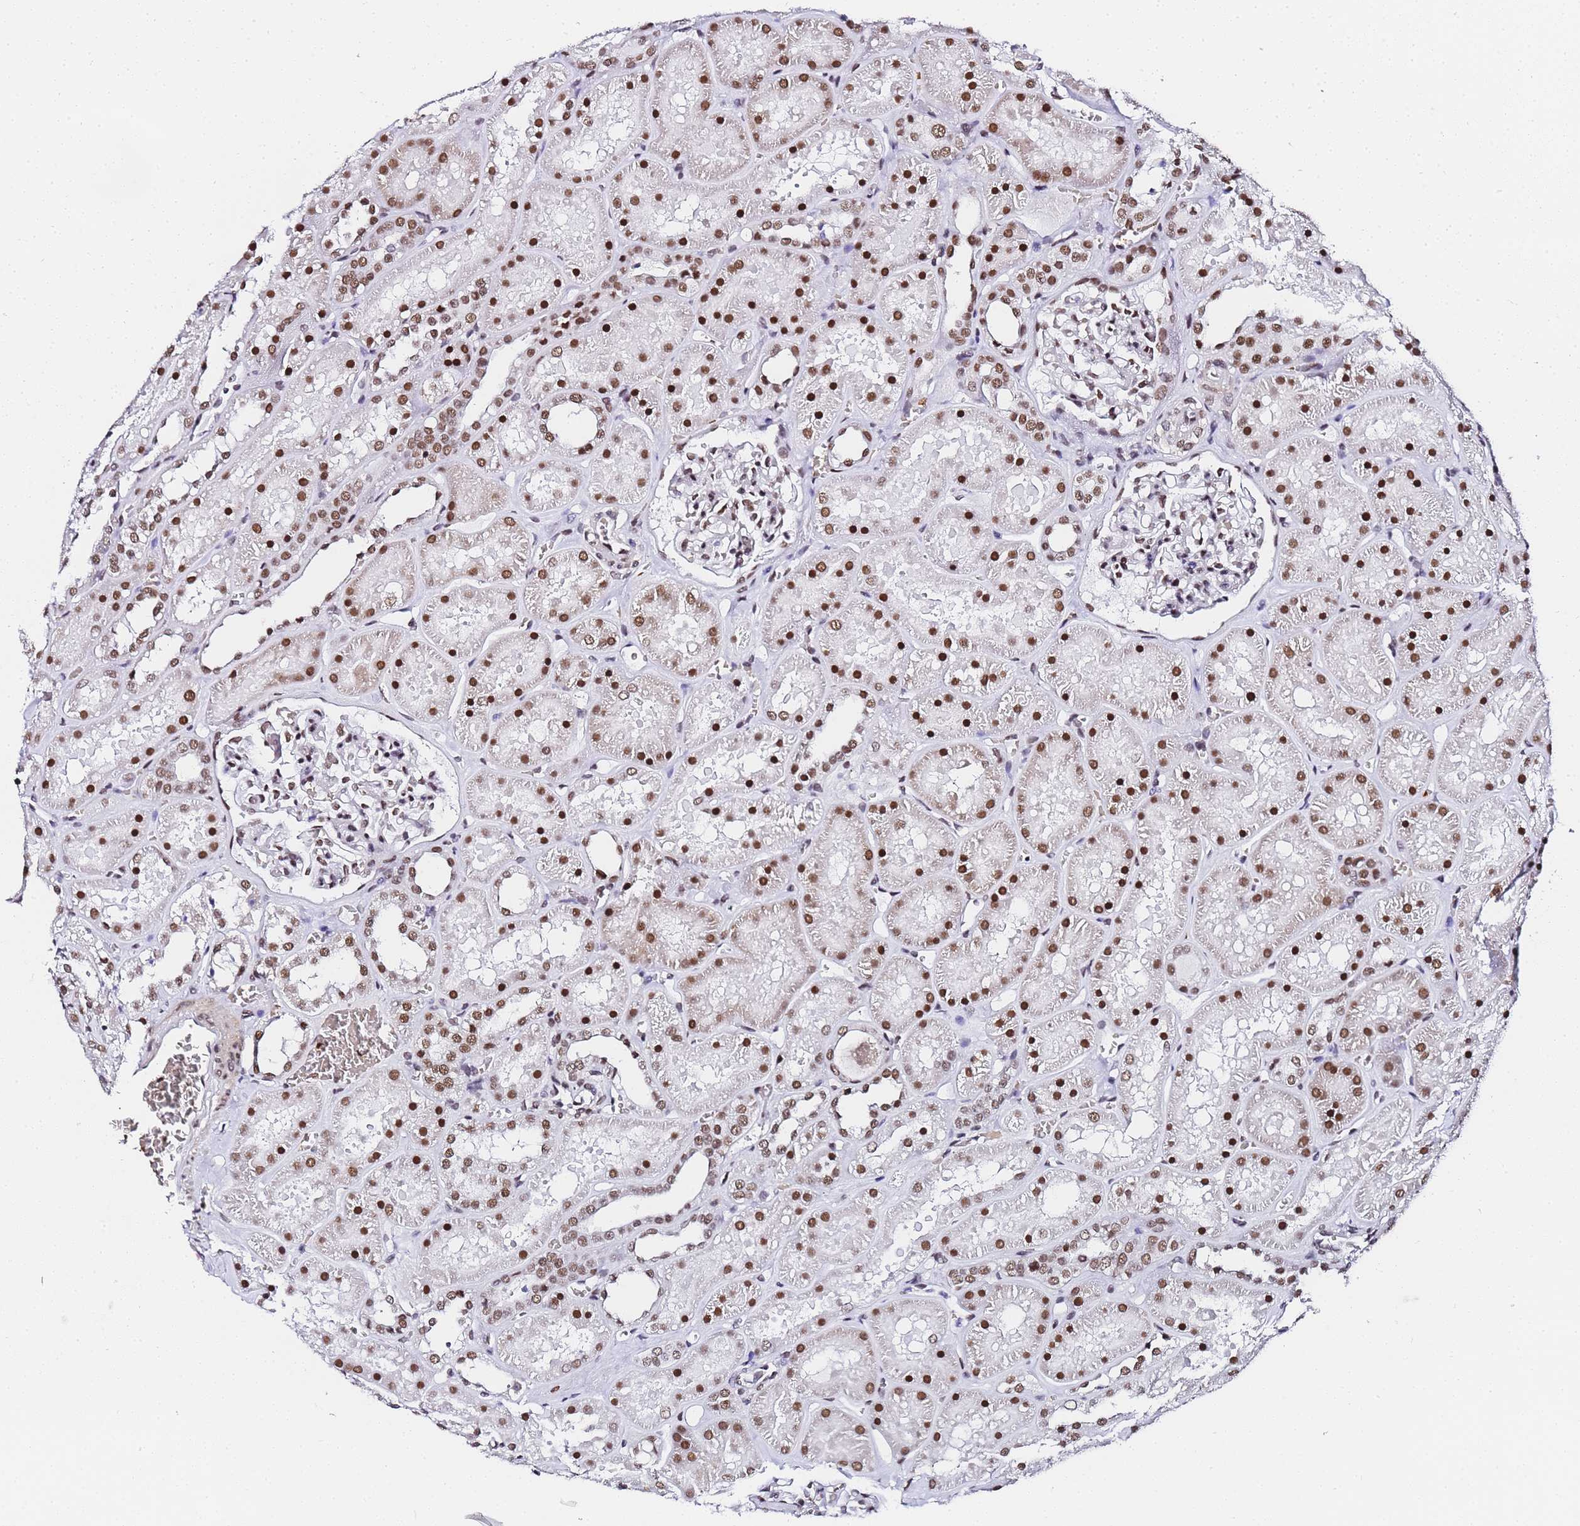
{"staining": {"intensity": "moderate", "quantity": "25%-75%", "location": "nuclear"}, "tissue": "kidney", "cell_type": "Cells in glomeruli", "image_type": "normal", "snomed": [{"axis": "morphology", "description": "Normal tissue, NOS"}, {"axis": "topography", "description": "Kidney"}], "caption": "IHC of normal human kidney shows medium levels of moderate nuclear staining in approximately 25%-75% of cells in glomeruli. The staining was performed using DAB to visualize the protein expression in brown, while the nuclei were stained in blue with hematoxylin (Magnification: 20x).", "gene": "POLR1A", "patient": {"sex": "female", "age": 41}}